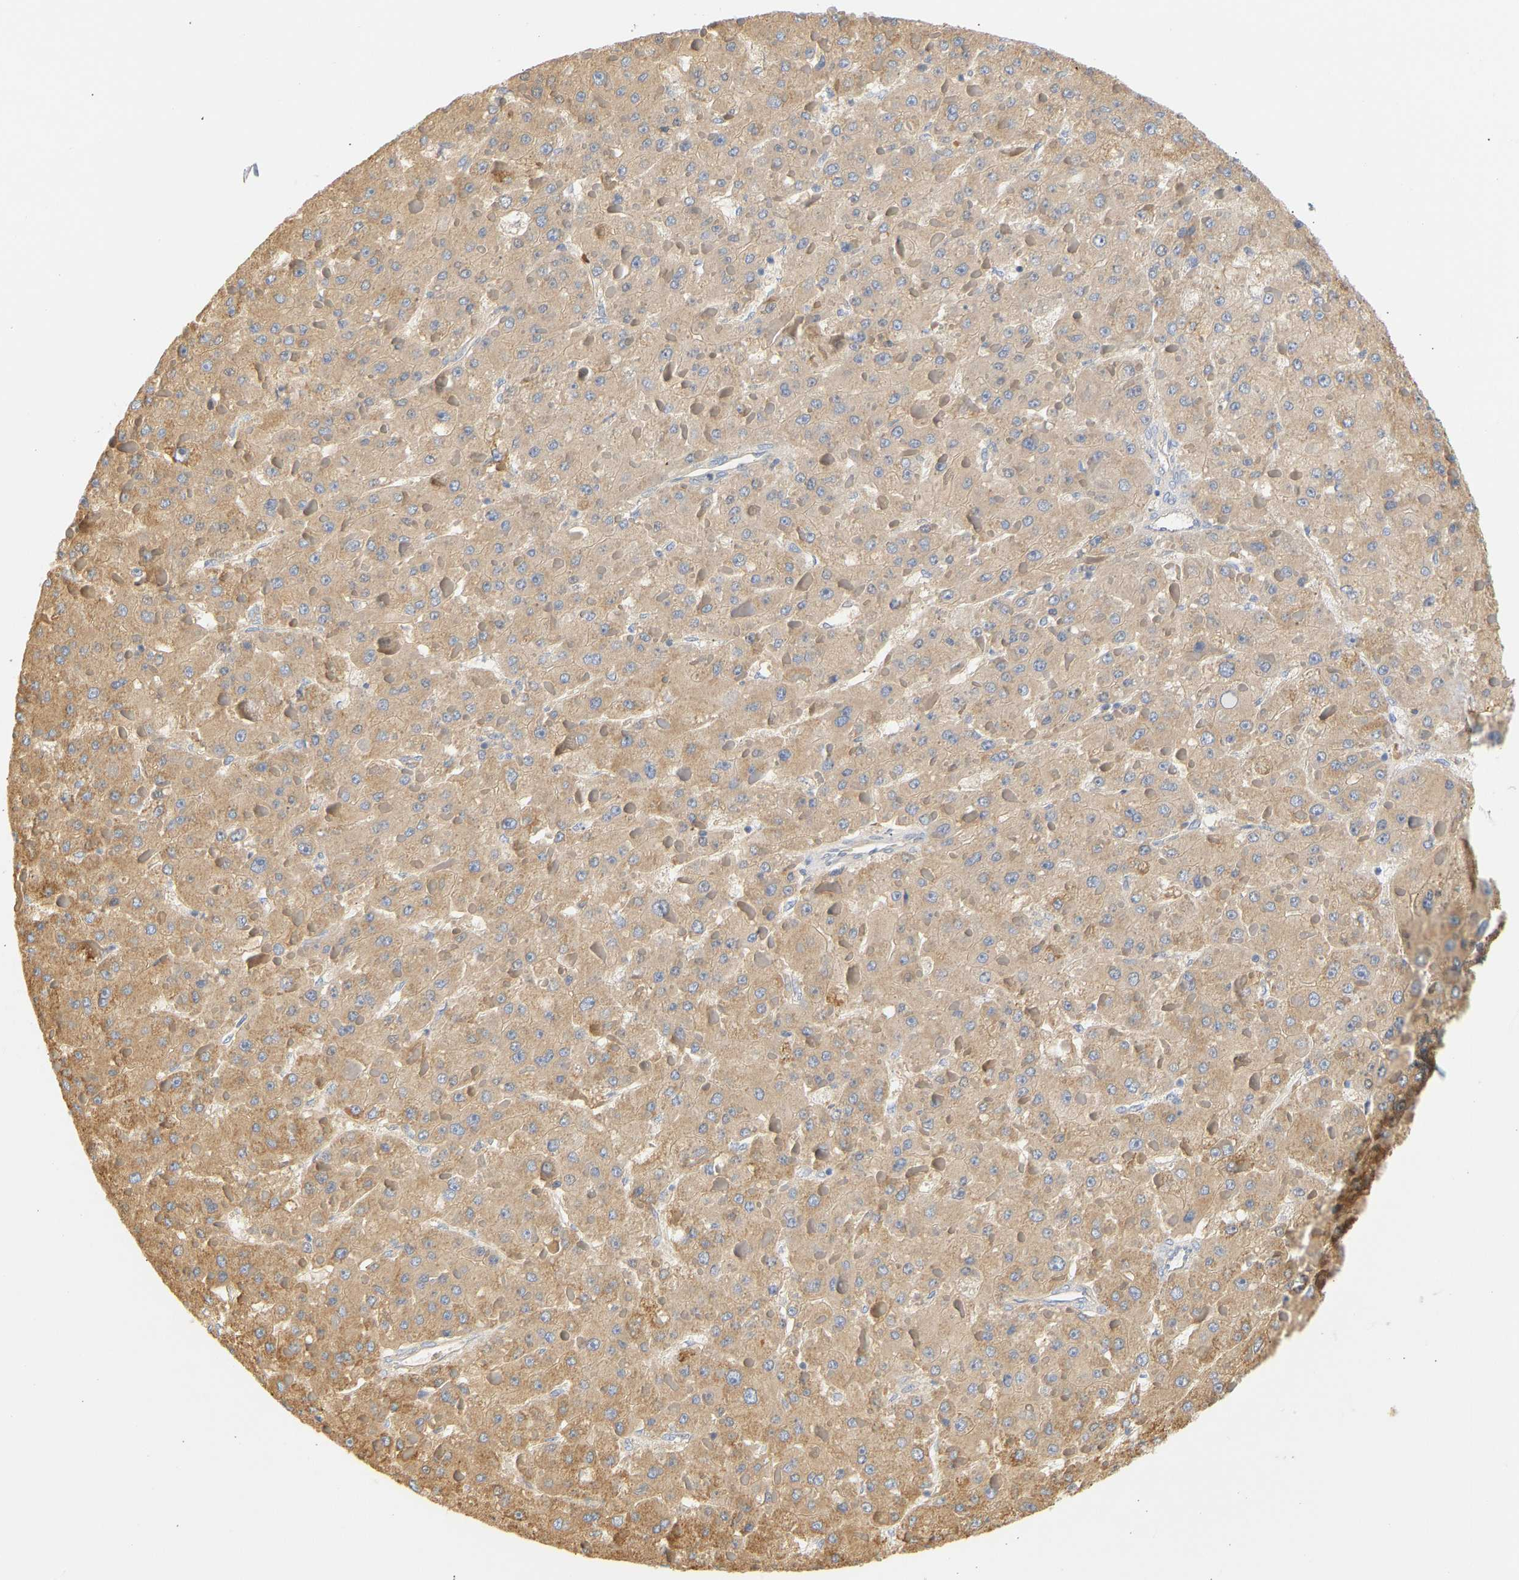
{"staining": {"intensity": "moderate", "quantity": ">75%", "location": "cytoplasmic/membranous"}, "tissue": "liver cancer", "cell_type": "Tumor cells", "image_type": "cancer", "snomed": [{"axis": "morphology", "description": "Carcinoma, Hepatocellular, NOS"}, {"axis": "topography", "description": "Liver"}], "caption": "Hepatocellular carcinoma (liver) stained for a protein (brown) reveals moderate cytoplasmic/membranous positive staining in about >75% of tumor cells.", "gene": "GRPEL2", "patient": {"sex": "female", "age": 73}}